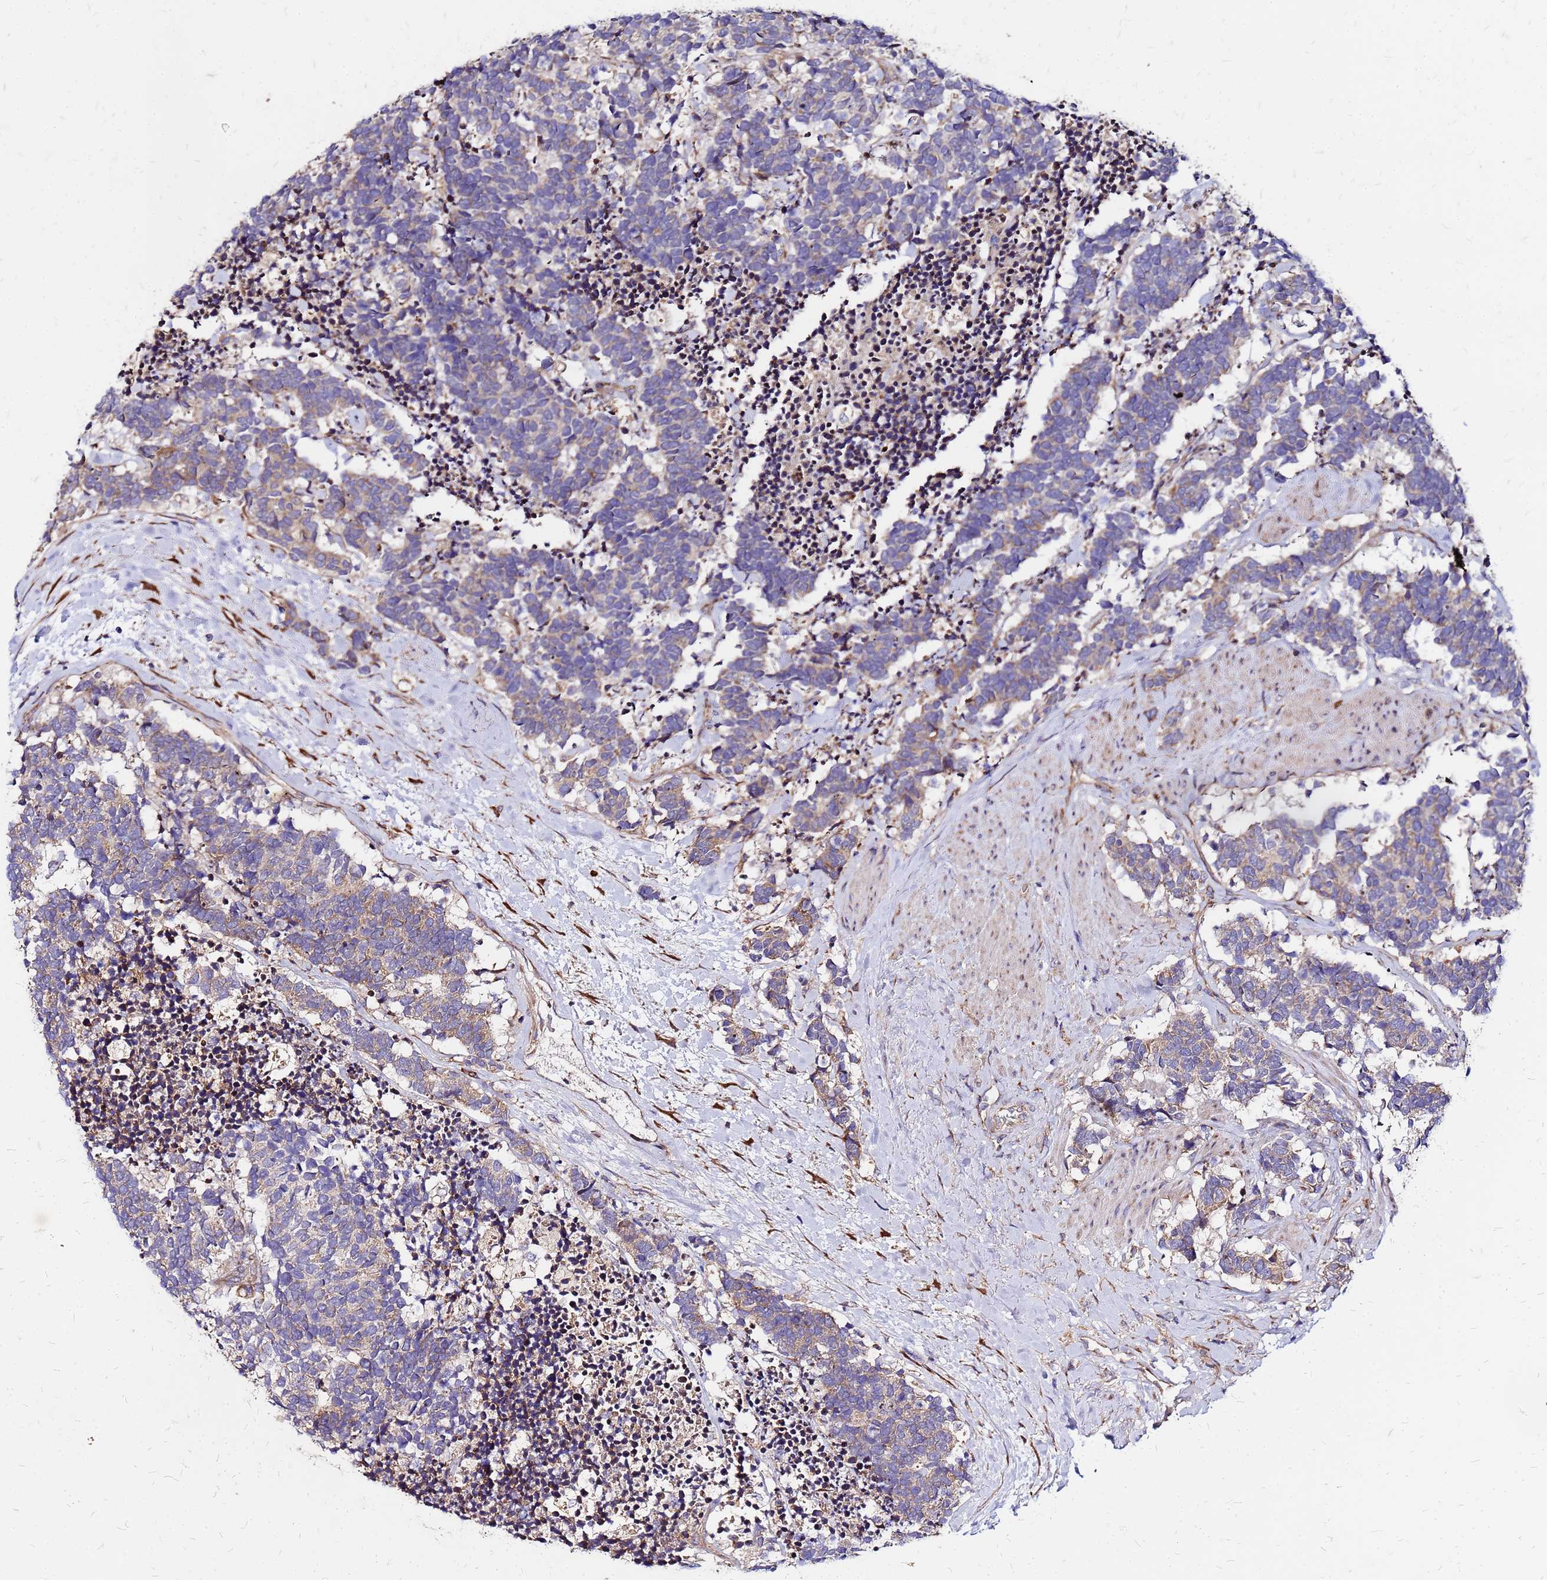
{"staining": {"intensity": "weak", "quantity": "25%-75%", "location": "cytoplasmic/membranous"}, "tissue": "carcinoid", "cell_type": "Tumor cells", "image_type": "cancer", "snomed": [{"axis": "morphology", "description": "Carcinoma, NOS"}, {"axis": "morphology", "description": "Carcinoid, malignant, NOS"}, {"axis": "topography", "description": "Prostate"}], "caption": "Protein staining of malignant carcinoid tissue demonstrates weak cytoplasmic/membranous positivity in approximately 25%-75% of tumor cells.", "gene": "VMO1", "patient": {"sex": "male", "age": 57}}